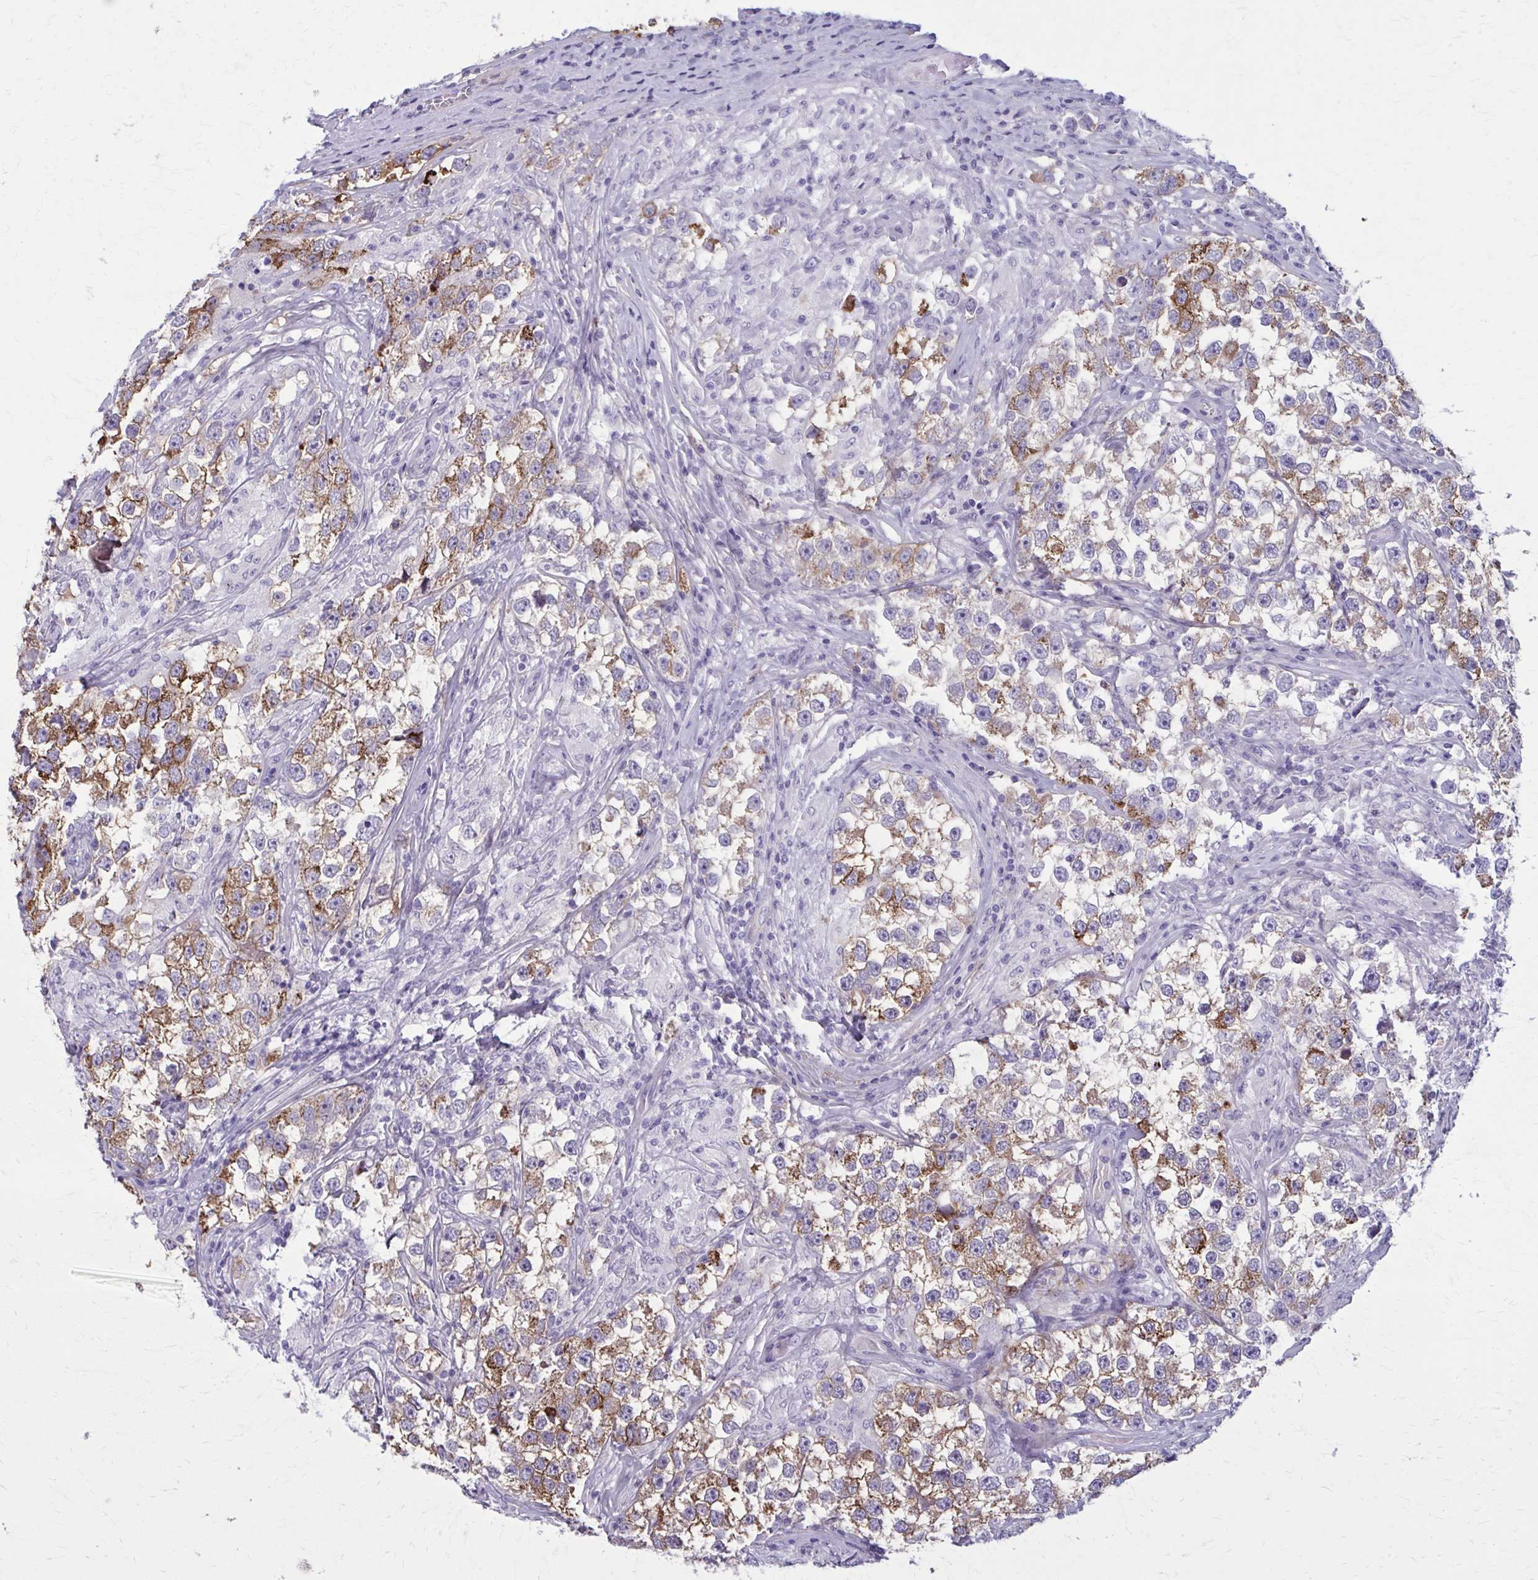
{"staining": {"intensity": "moderate", "quantity": "25%-75%", "location": "cytoplasmic/membranous"}, "tissue": "testis cancer", "cell_type": "Tumor cells", "image_type": "cancer", "snomed": [{"axis": "morphology", "description": "Seminoma, NOS"}, {"axis": "topography", "description": "Testis"}], "caption": "High-magnification brightfield microscopy of testis cancer (seminoma) stained with DAB (brown) and counterstained with hematoxylin (blue). tumor cells exhibit moderate cytoplasmic/membranous staining is seen in about25%-75% of cells.", "gene": "AKAP12", "patient": {"sex": "male", "age": 46}}